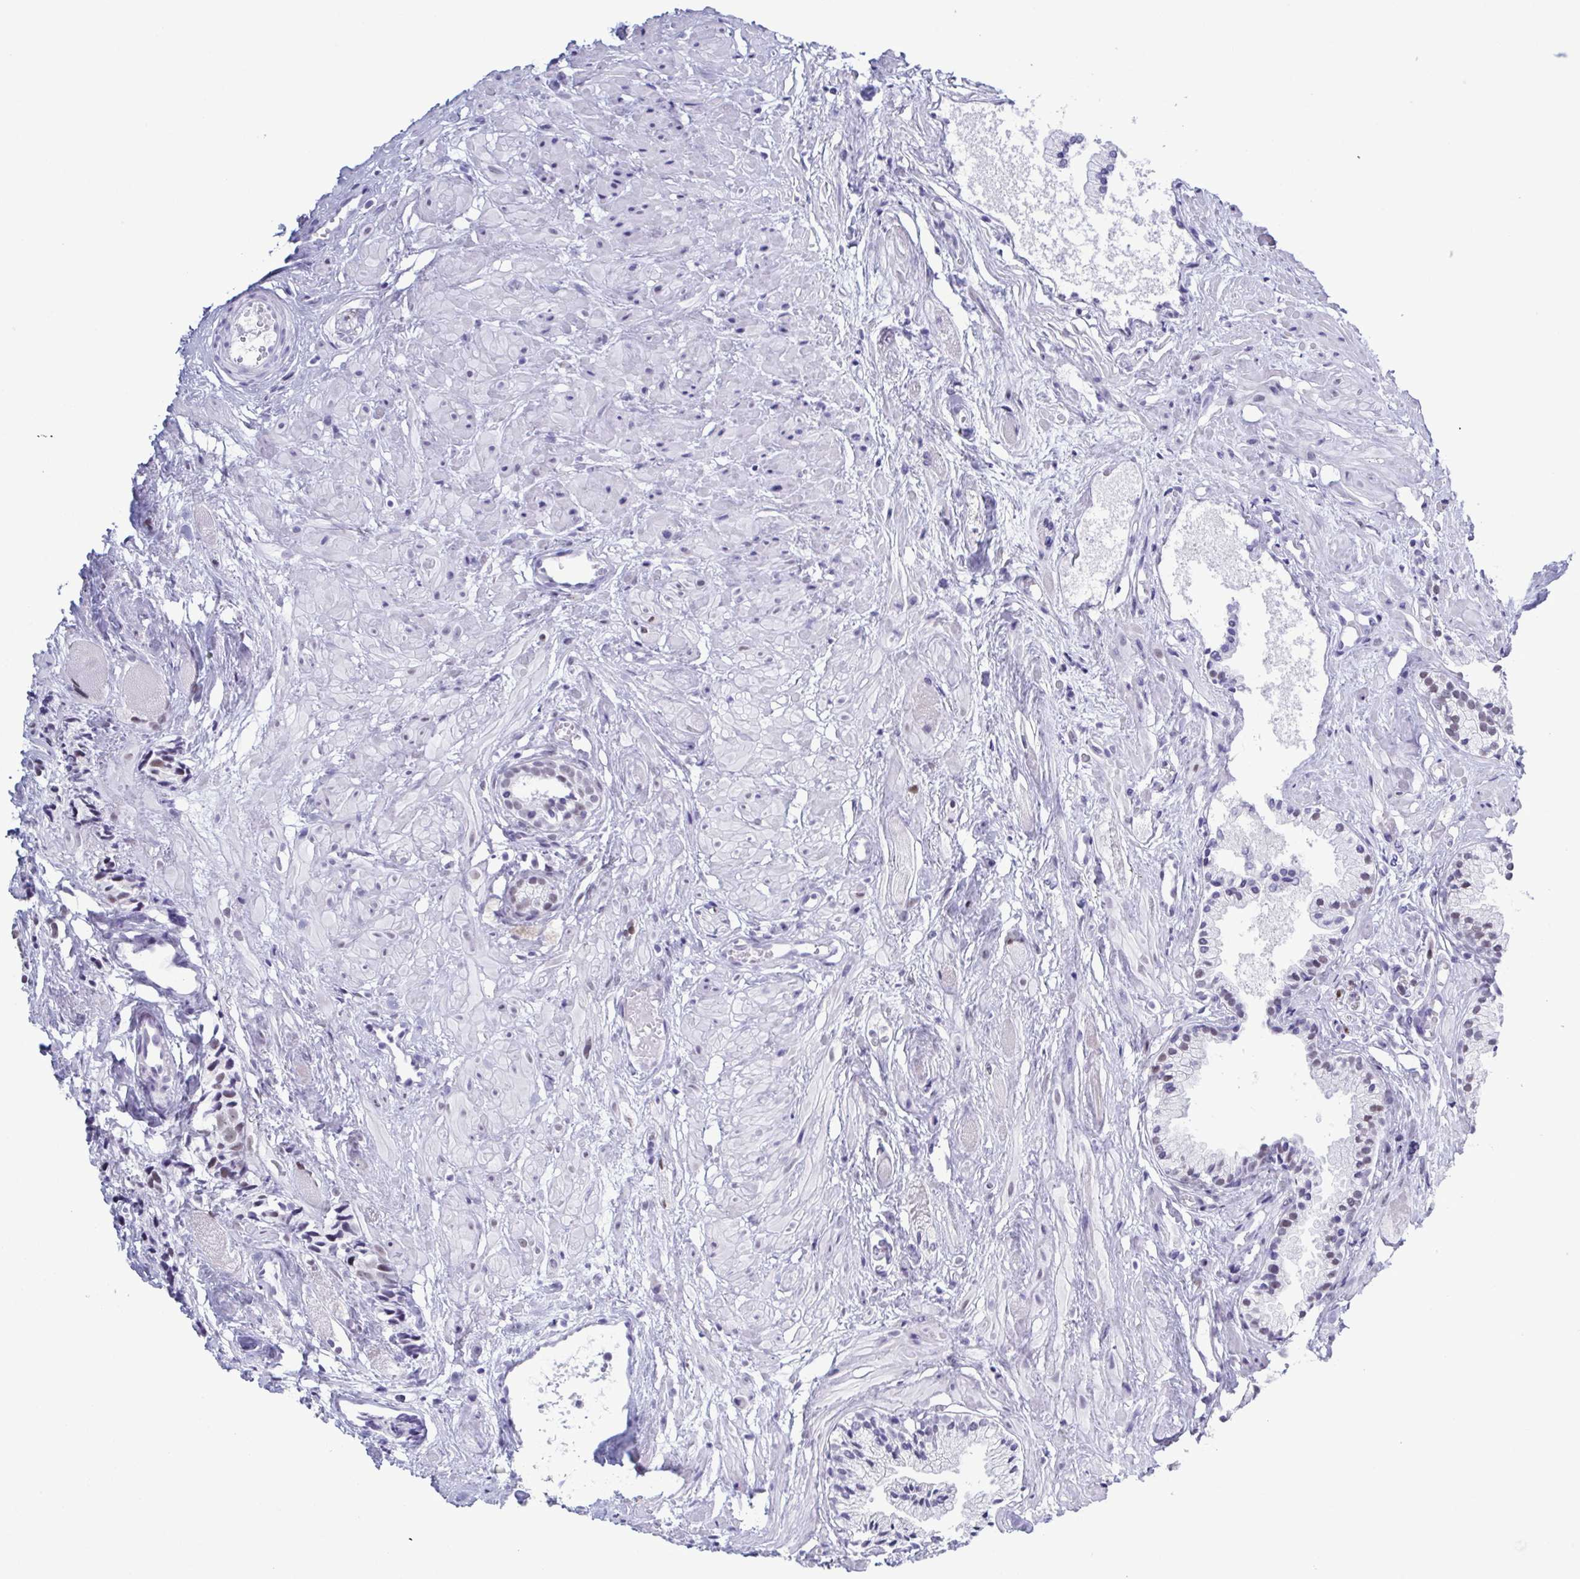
{"staining": {"intensity": "negative", "quantity": "none", "location": "none"}, "tissue": "prostate cancer", "cell_type": "Tumor cells", "image_type": "cancer", "snomed": [{"axis": "morphology", "description": "Adenocarcinoma, High grade"}, {"axis": "topography", "description": "Prostate"}], "caption": "Tumor cells are negative for protein expression in human adenocarcinoma (high-grade) (prostate).", "gene": "SUGP2", "patient": {"sex": "male", "age": 81}}